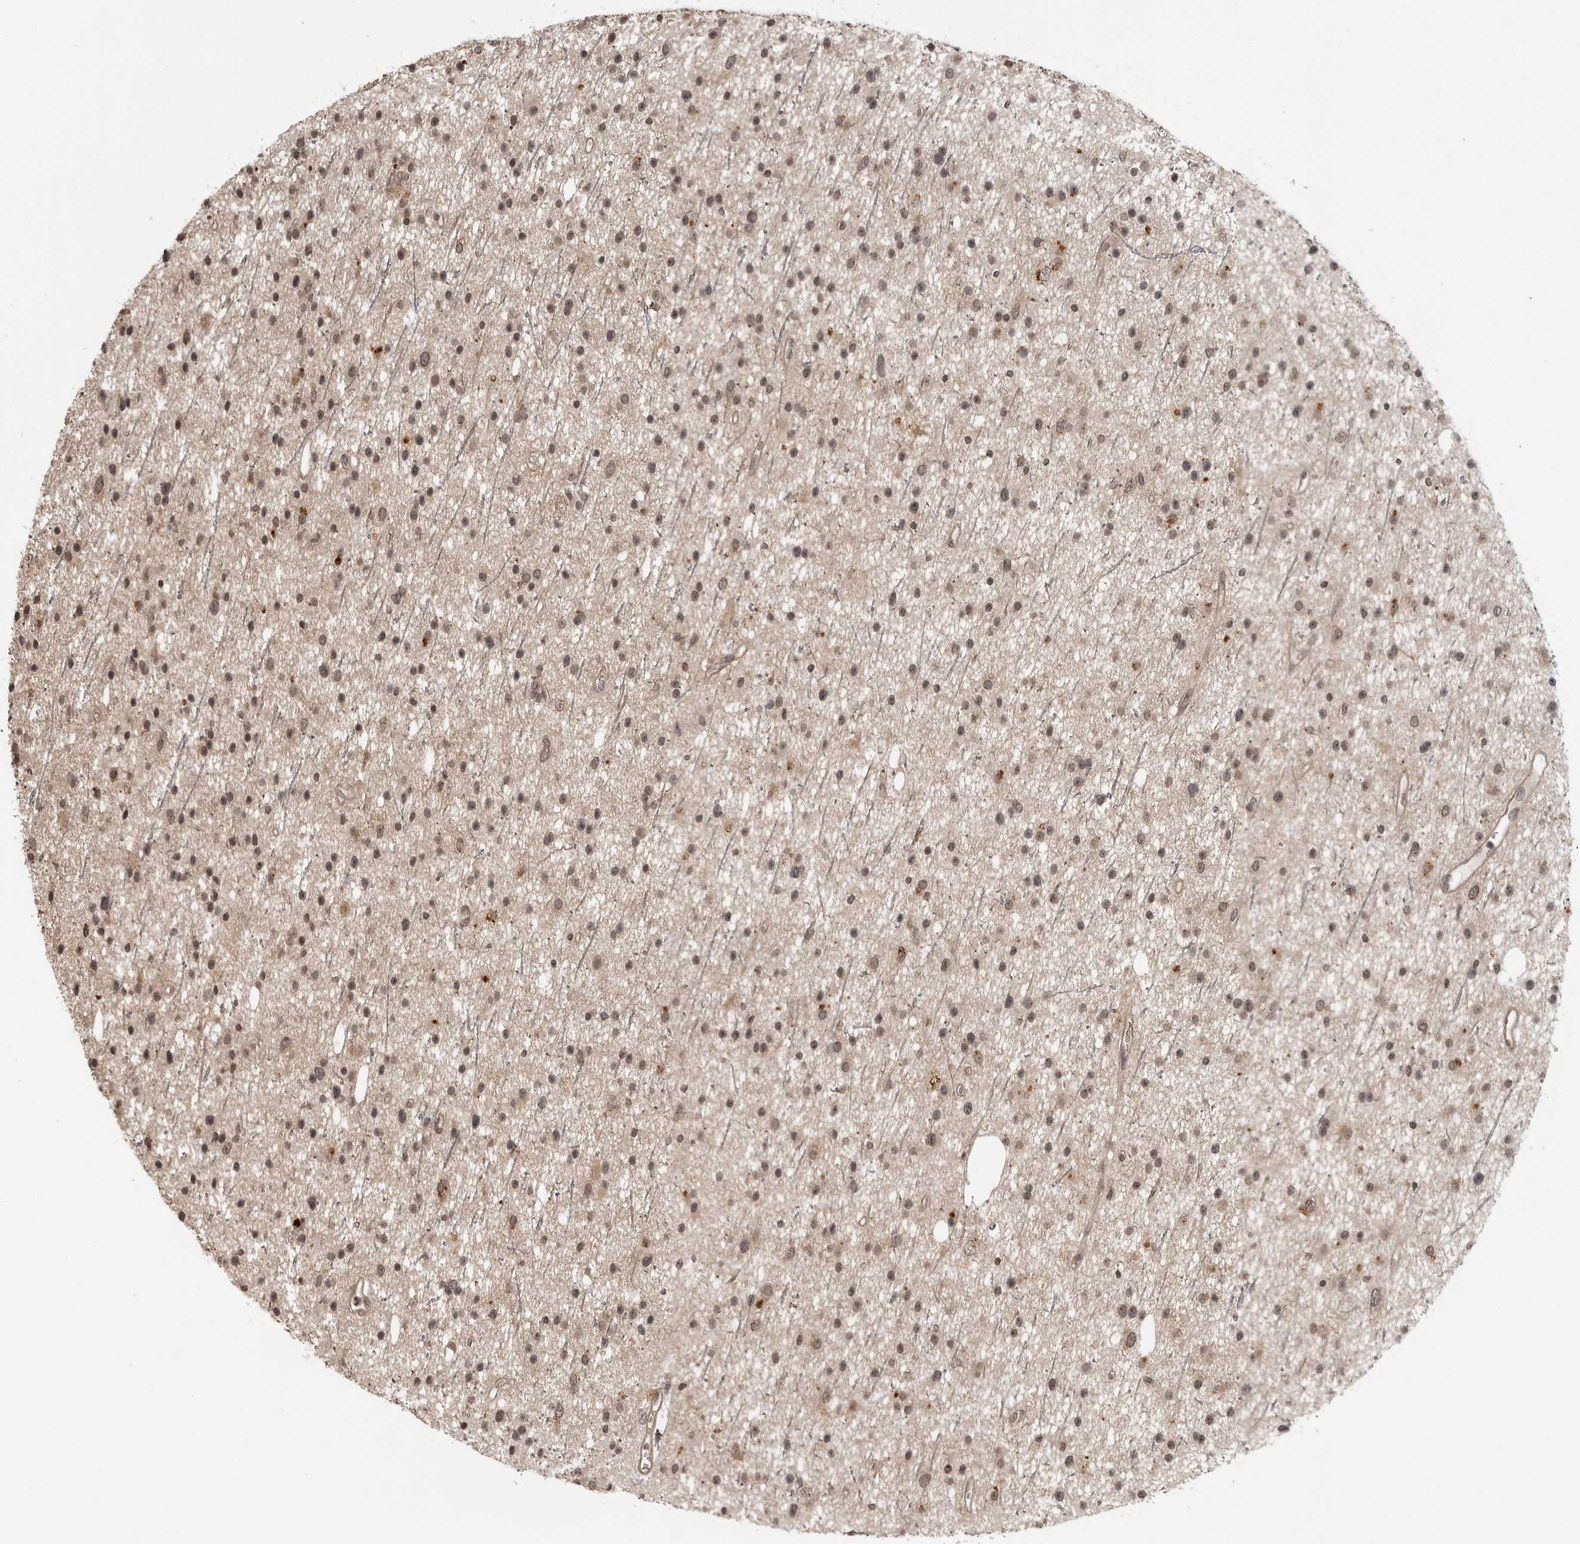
{"staining": {"intensity": "weak", "quantity": ">75%", "location": "nuclear"}, "tissue": "glioma", "cell_type": "Tumor cells", "image_type": "cancer", "snomed": [{"axis": "morphology", "description": "Glioma, malignant, Low grade"}, {"axis": "topography", "description": "Cerebral cortex"}], "caption": "An immunohistochemistry (IHC) image of neoplastic tissue is shown. Protein staining in brown shows weak nuclear positivity in glioma within tumor cells.", "gene": "IL24", "patient": {"sex": "female", "age": 39}}